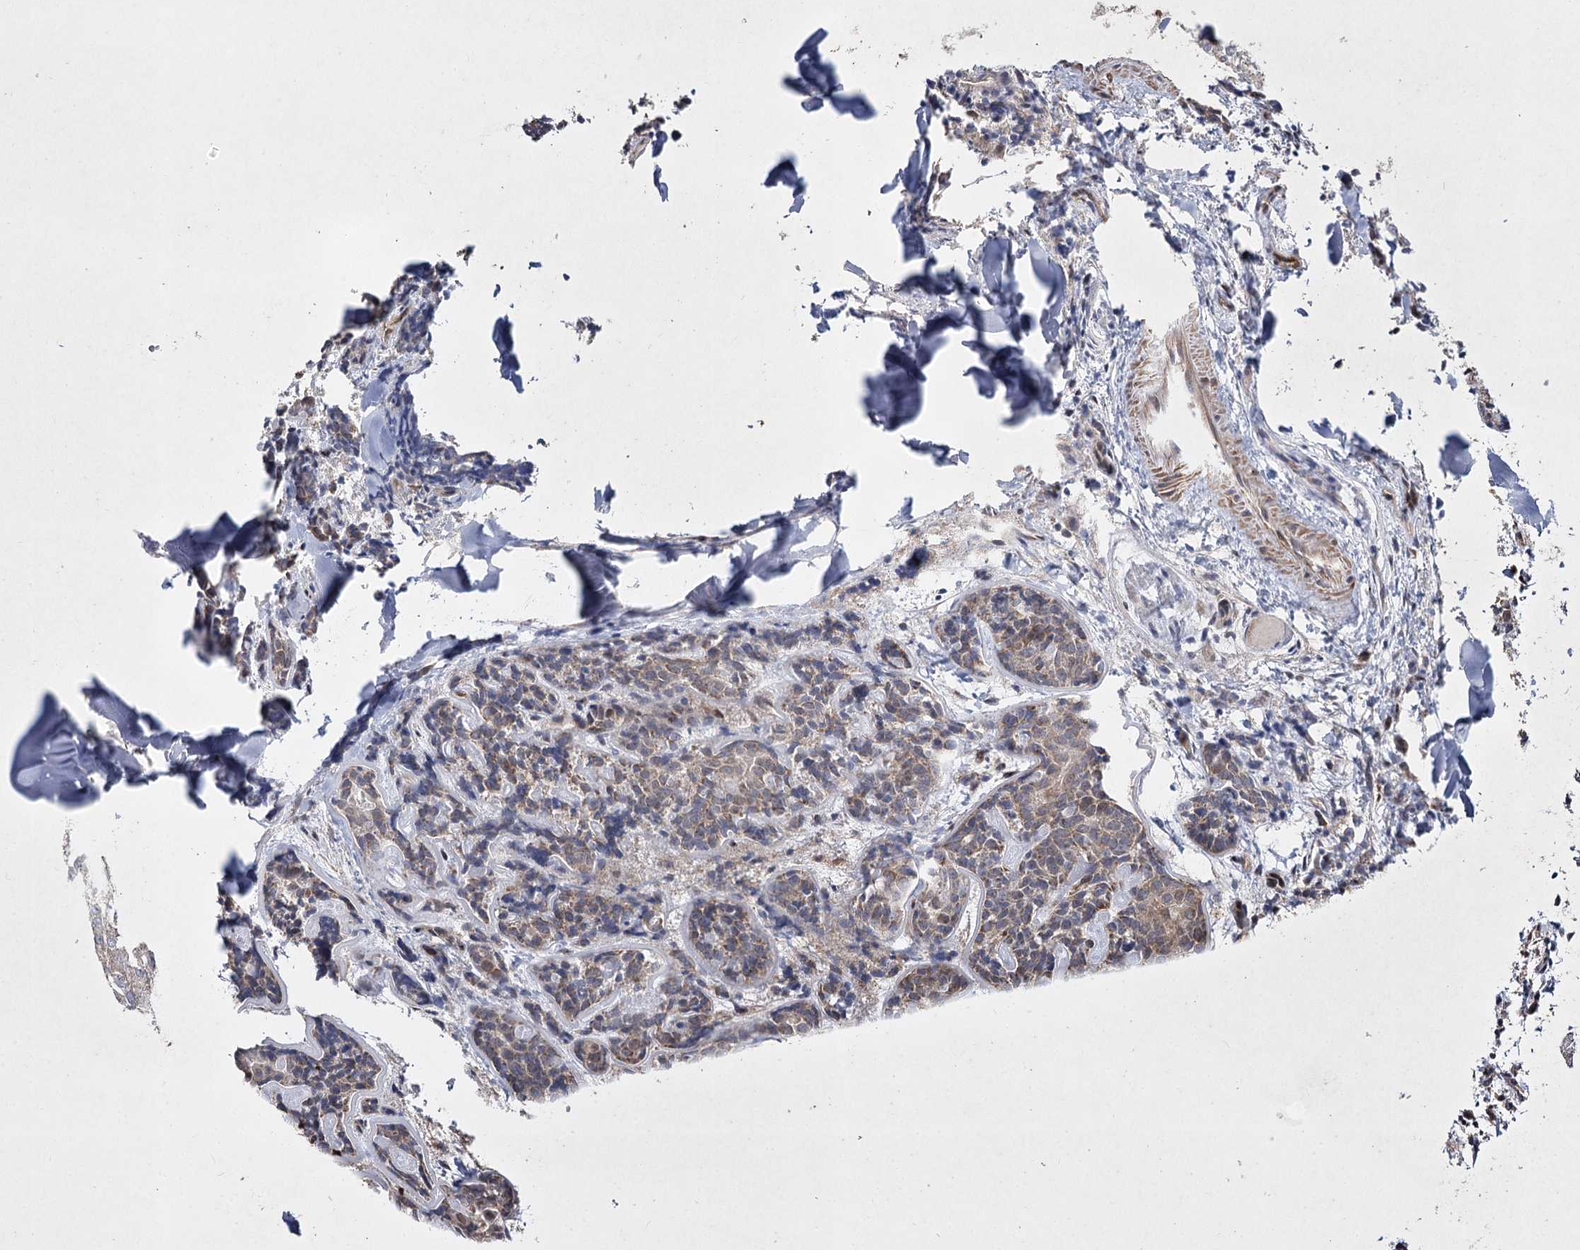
{"staining": {"intensity": "weak", "quantity": ">75%", "location": "cytoplasmic/membranous"}, "tissue": "head and neck cancer", "cell_type": "Tumor cells", "image_type": "cancer", "snomed": [{"axis": "morphology", "description": "Adenocarcinoma, NOS"}, {"axis": "topography", "description": "Salivary gland"}, {"axis": "topography", "description": "Head-Neck"}], "caption": "This image displays immunohistochemistry (IHC) staining of human adenocarcinoma (head and neck), with low weak cytoplasmic/membranous staining in about >75% of tumor cells.", "gene": "SH3TC1", "patient": {"sex": "female", "age": 63}}